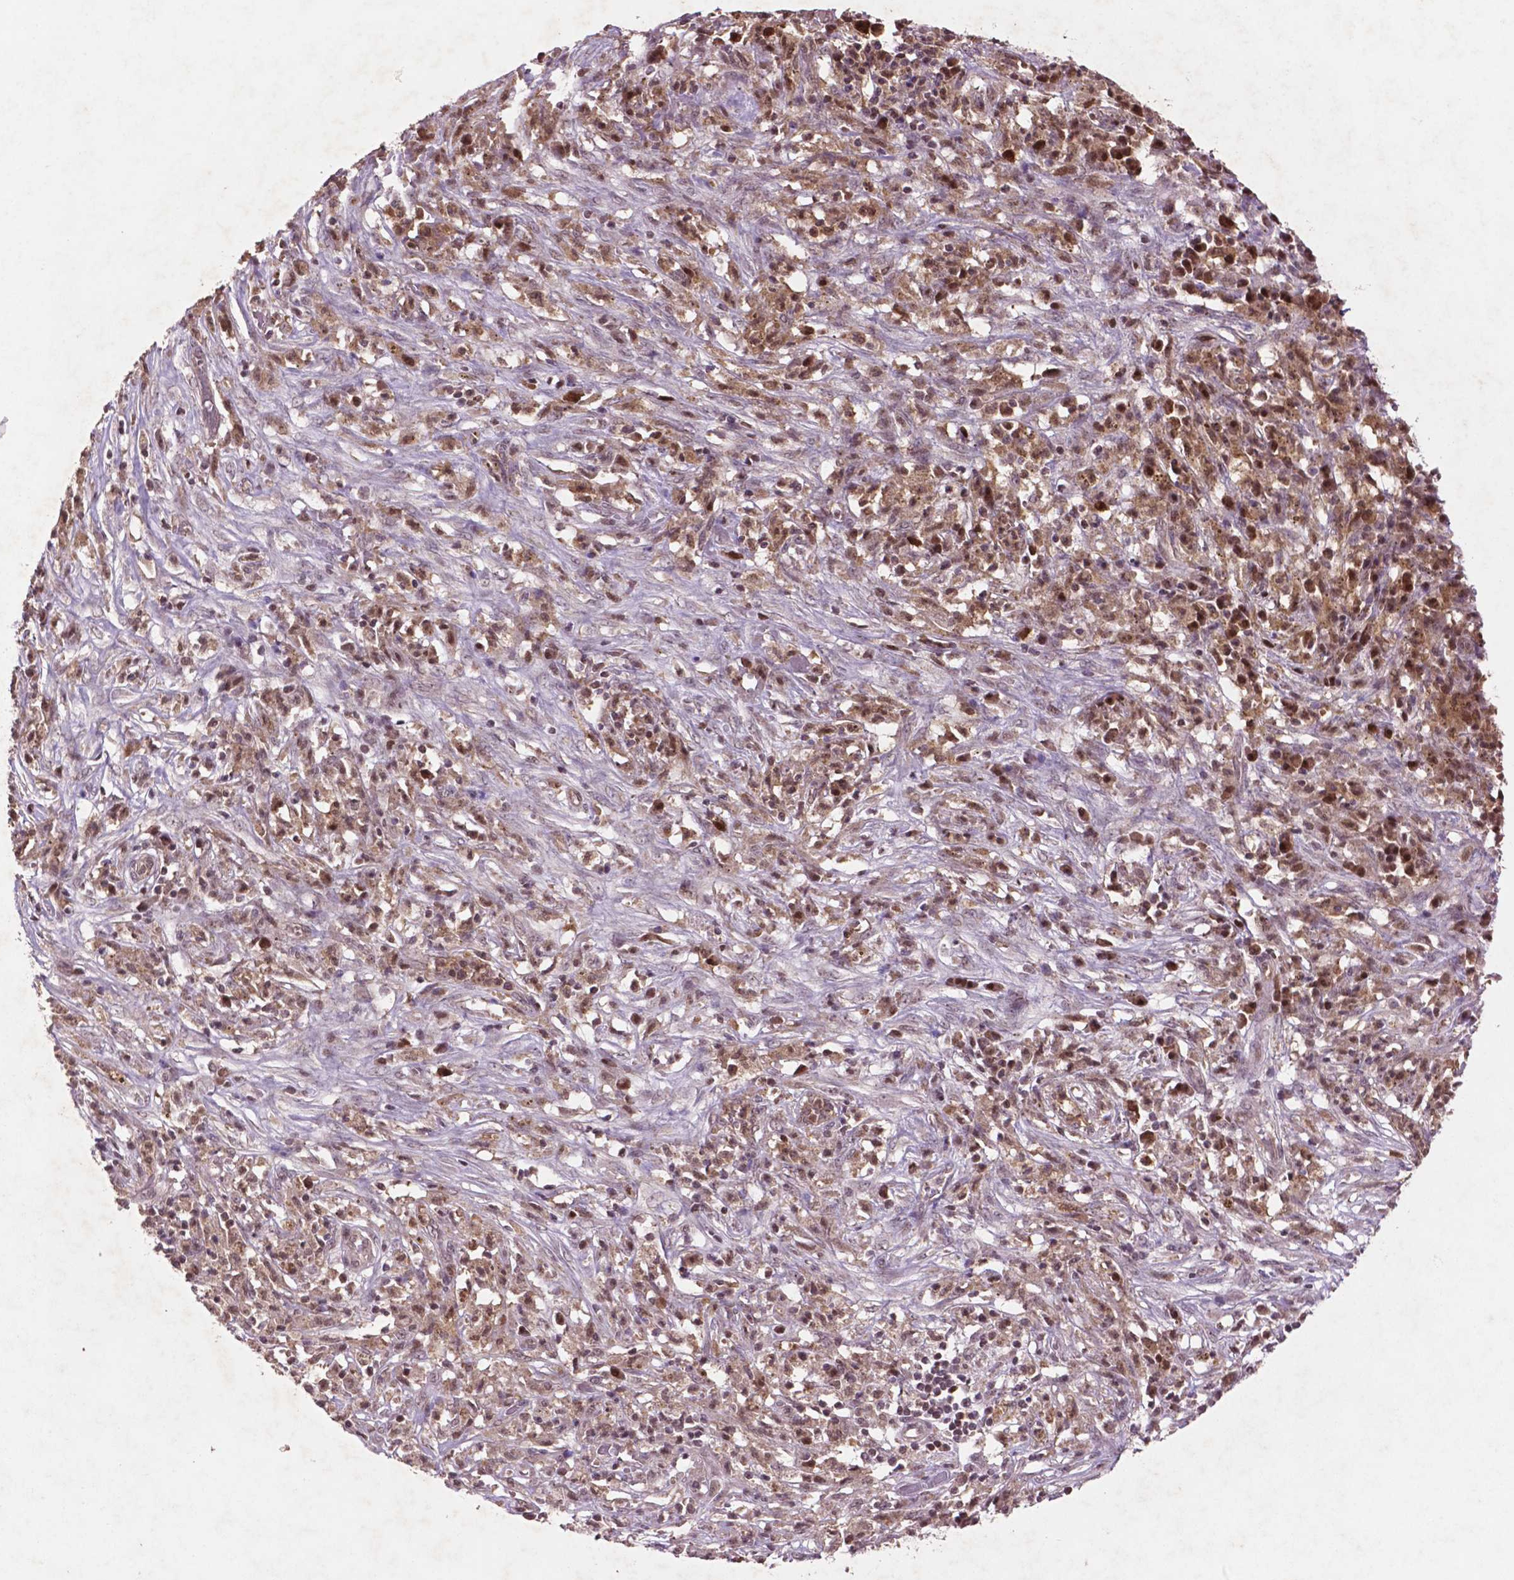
{"staining": {"intensity": "moderate", "quantity": "25%-75%", "location": "nuclear"}, "tissue": "melanoma", "cell_type": "Tumor cells", "image_type": "cancer", "snomed": [{"axis": "morphology", "description": "Malignant melanoma, NOS"}, {"axis": "topography", "description": "Skin"}], "caption": "Malignant melanoma tissue displays moderate nuclear positivity in about 25%-75% of tumor cells, visualized by immunohistochemistry.", "gene": "GLRX", "patient": {"sex": "female", "age": 91}}